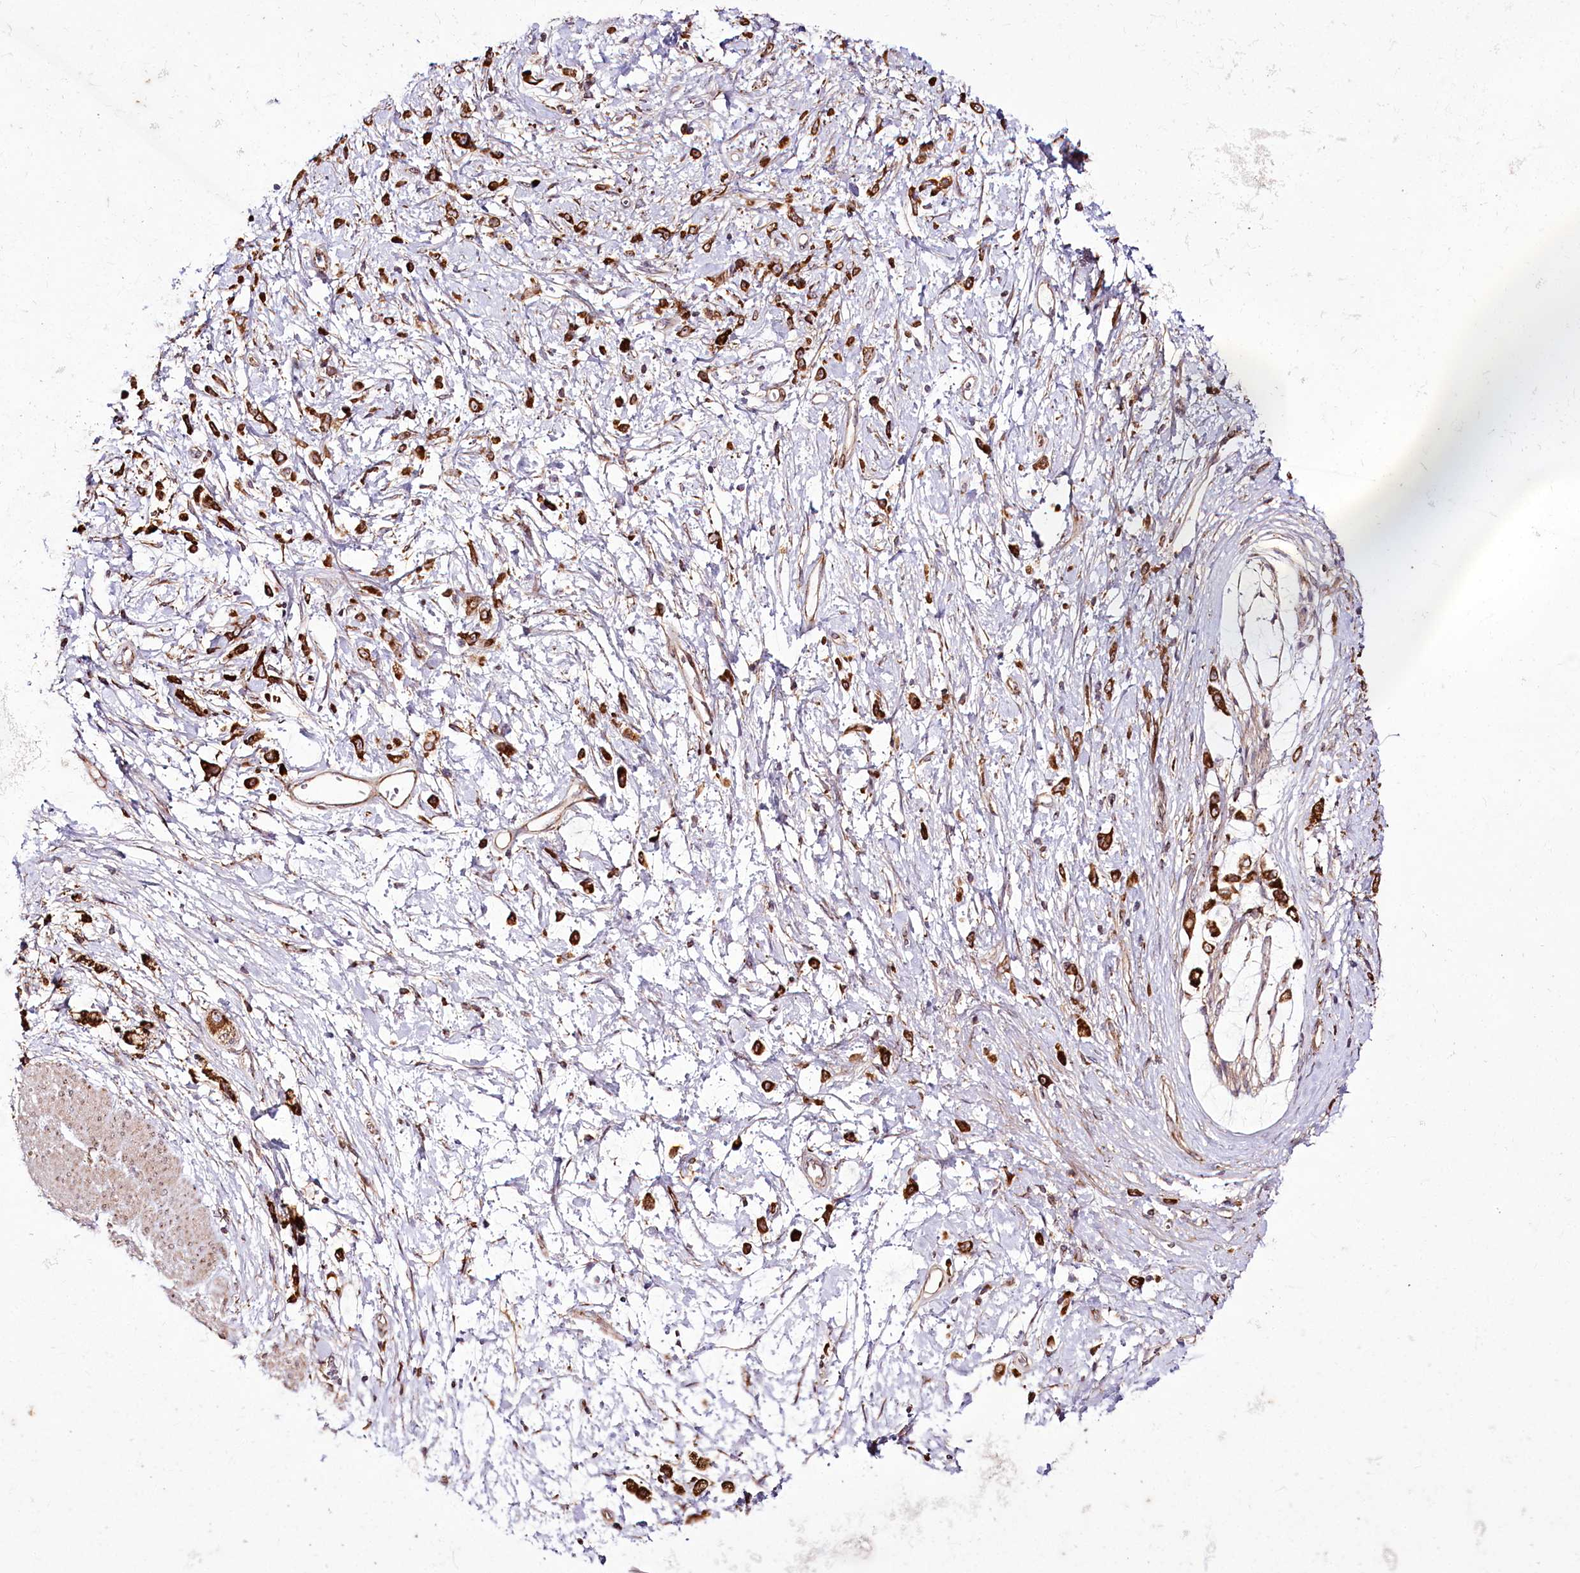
{"staining": {"intensity": "strong", "quantity": ">75%", "location": "cytoplasmic/membranous"}, "tissue": "stomach cancer", "cell_type": "Tumor cells", "image_type": "cancer", "snomed": [{"axis": "morphology", "description": "Adenocarcinoma, NOS"}, {"axis": "topography", "description": "Stomach"}], "caption": "Immunohistochemical staining of stomach adenocarcinoma shows strong cytoplasmic/membranous protein expression in about >75% of tumor cells.", "gene": "RAB7A", "patient": {"sex": "female", "age": 60}}